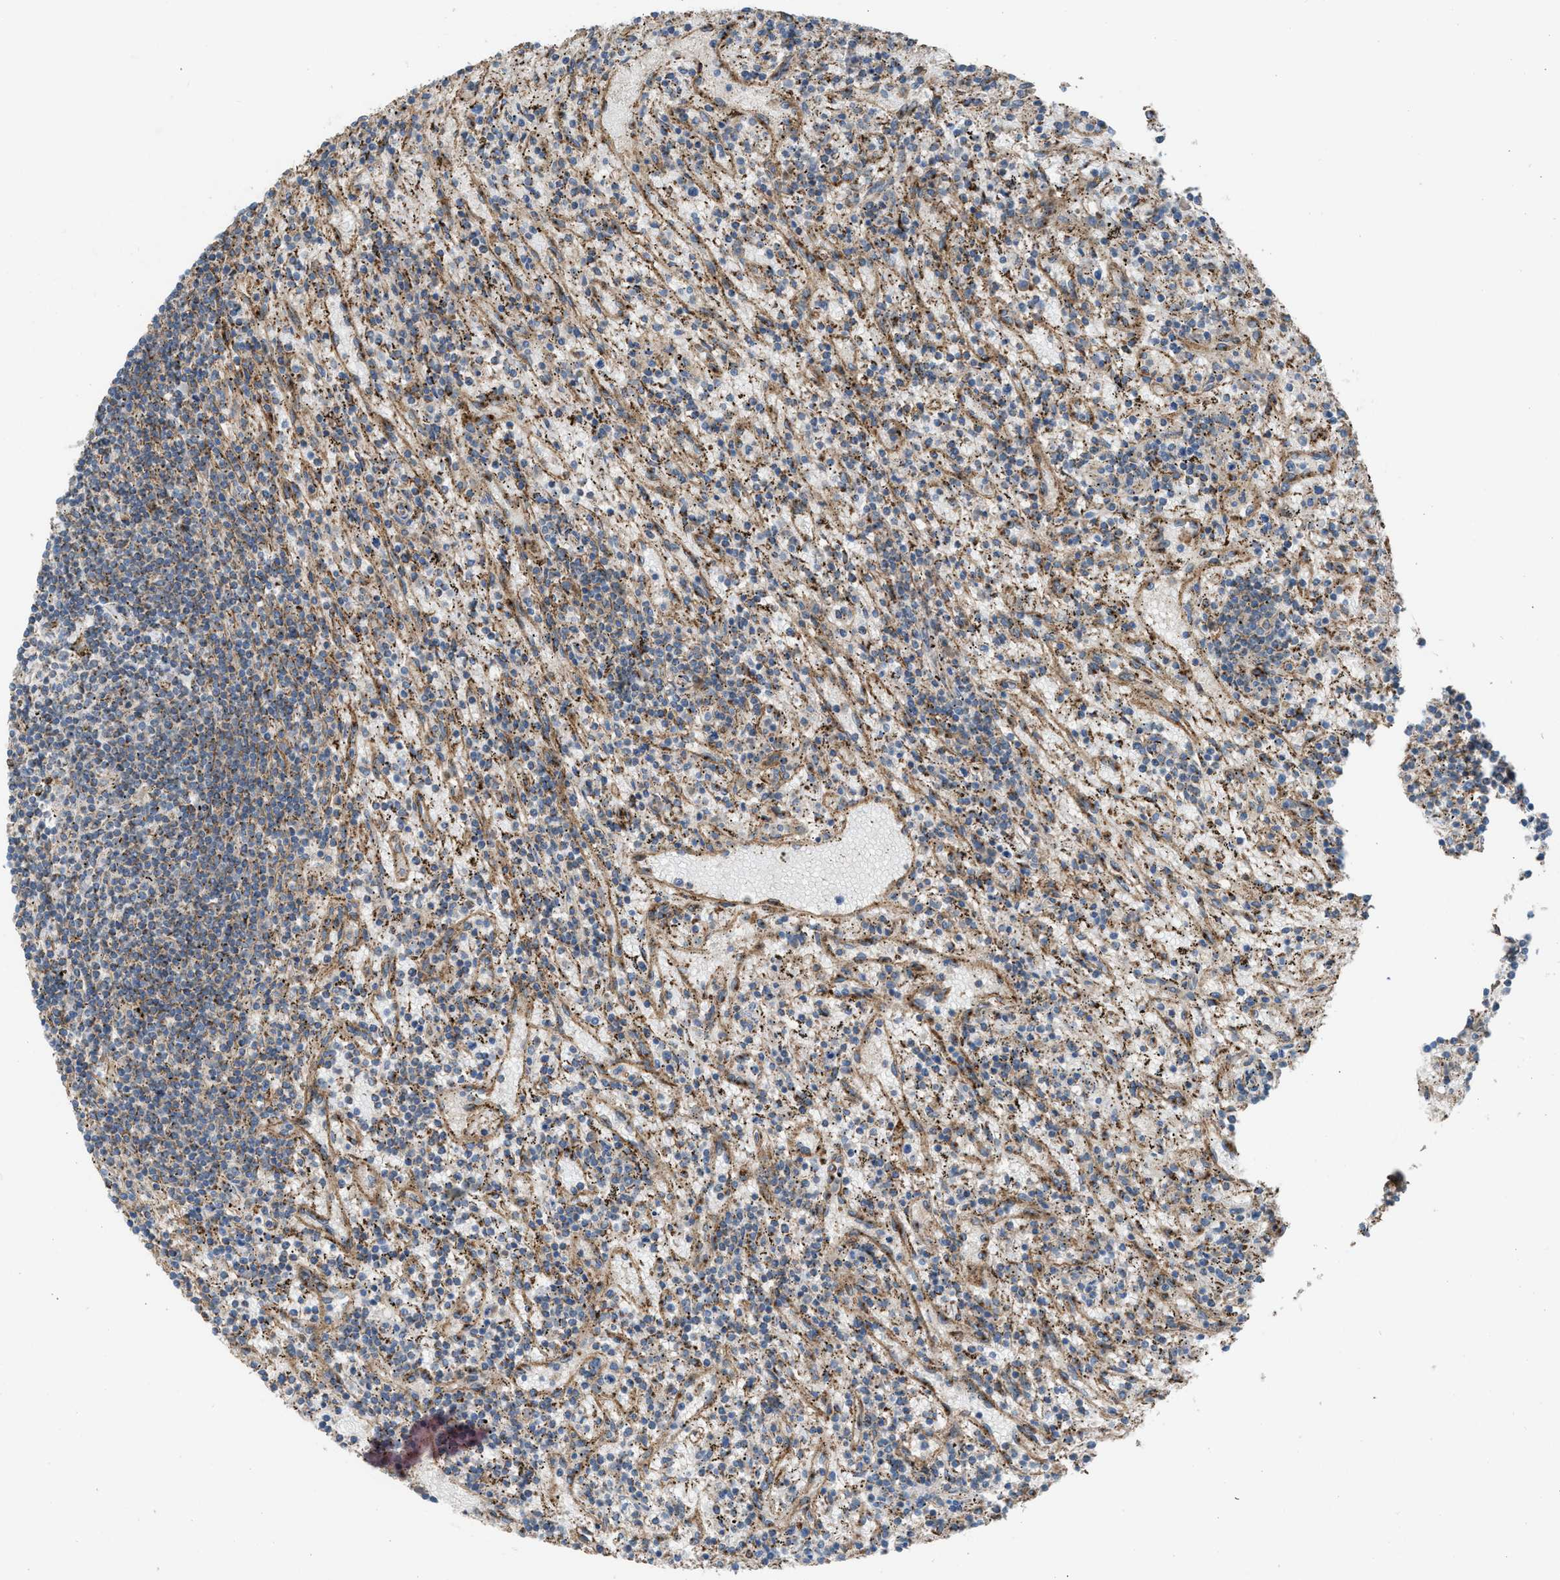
{"staining": {"intensity": "weak", "quantity": "<25%", "location": "cytoplasmic/membranous"}, "tissue": "lymphoma", "cell_type": "Tumor cells", "image_type": "cancer", "snomed": [{"axis": "morphology", "description": "Malignant lymphoma, non-Hodgkin's type, Low grade"}, {"axis": "topography", "description": "Spleen"}], "caption": "IHC micrograph of human lymphoma stained for a protein (brown), which shows no positivity in tumor cells.", "gene": "SLC10A3", "patient": {"sex": "male", "age": 76}}